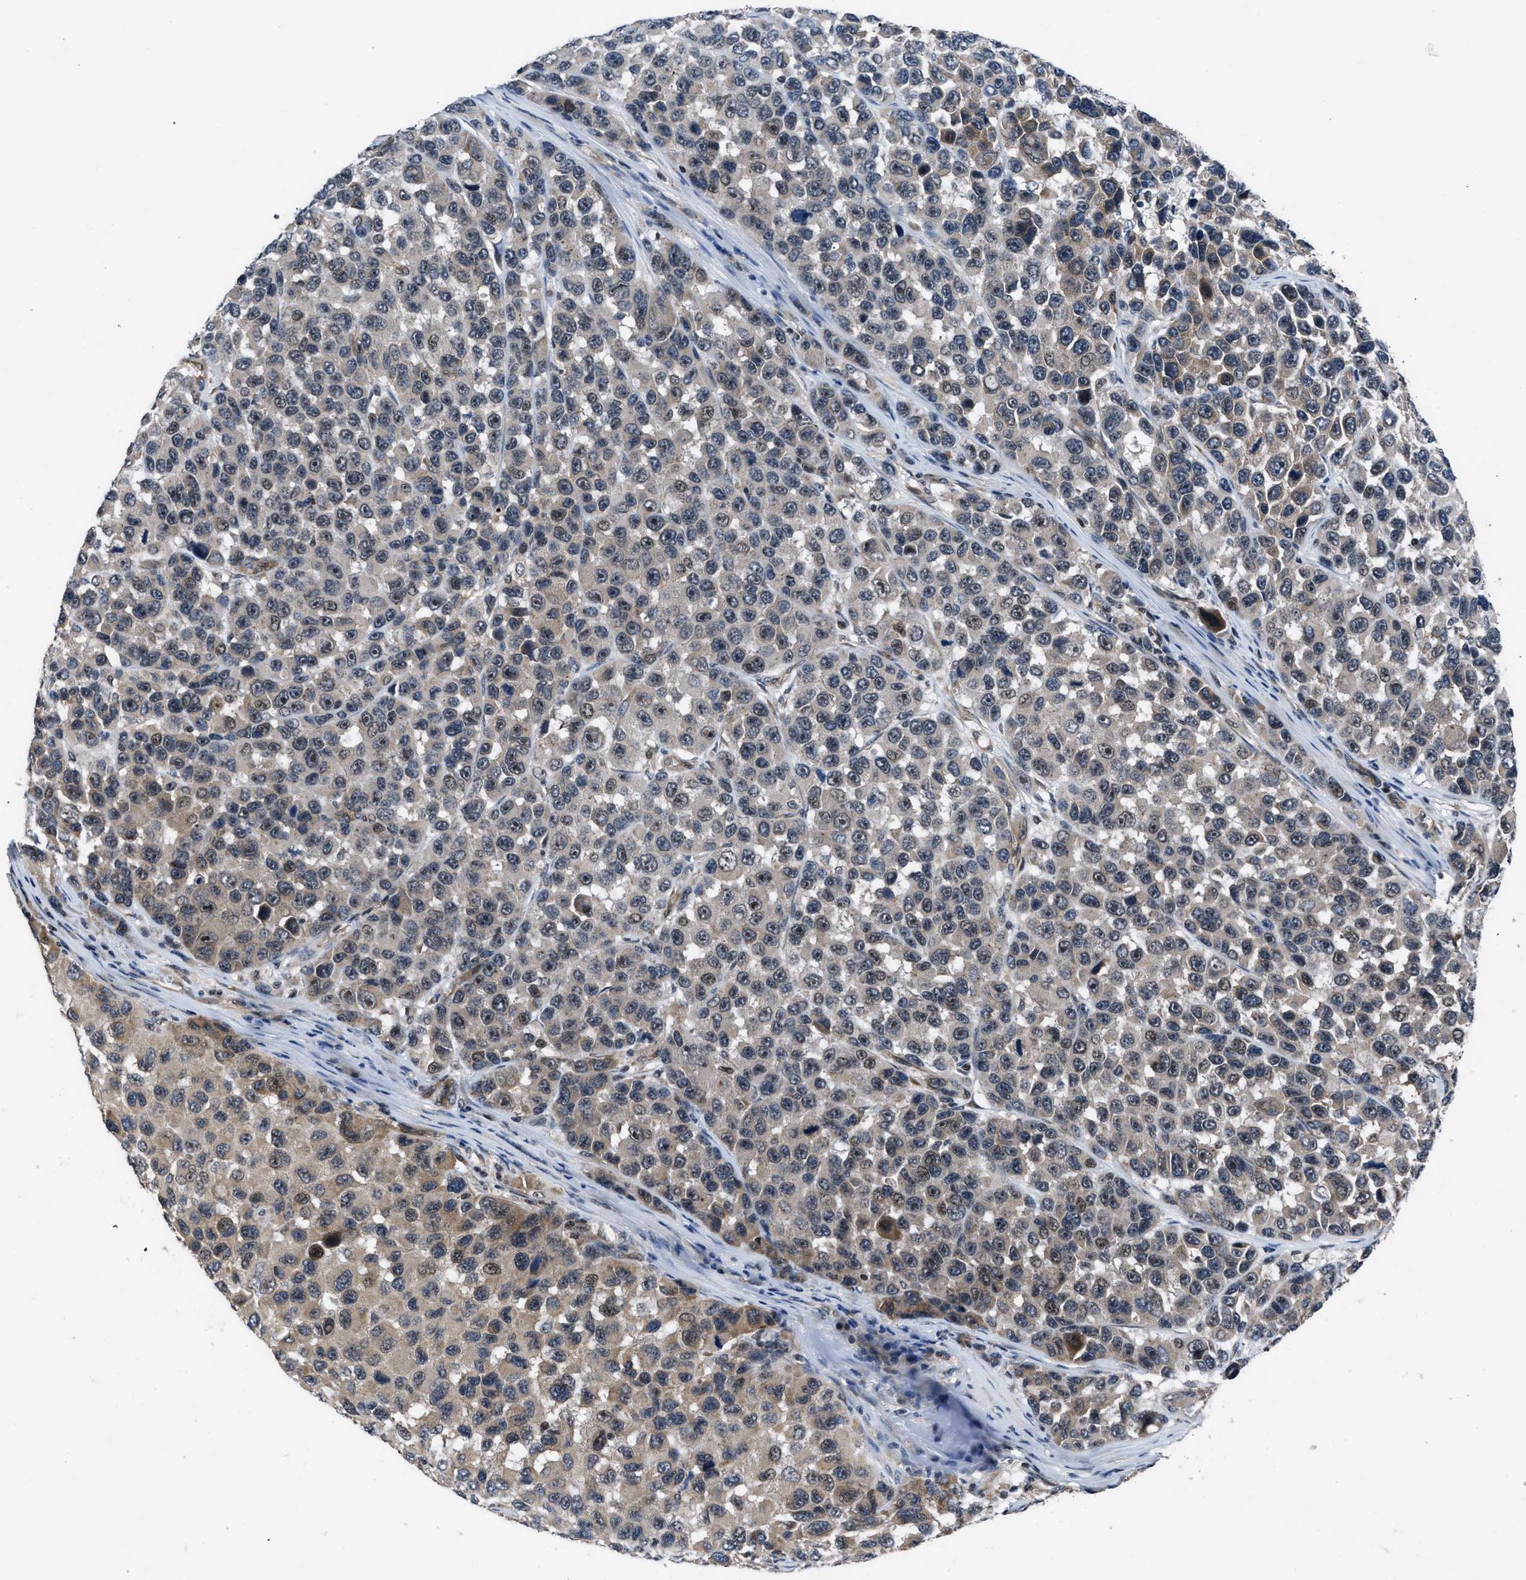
{"staining": {"intensity": "weak", "quantity": "25%-75%", "location": "cytoplasmic/membranous"}, "tissue": "melanoma", "cell_type": "Tumor cells", "image_type": "cancer", "snomed": [{"axis": "morphology", "description": "Malignant melanoma, NOS"}, {"axis": "topography", "description": "Skin"}], "caption": "Immunohistochemical staining of human malignant melanoma exhibits low levels of weak cytoplasmic/membranous expression in about 25%-75% of tumor cells.", "gene": "DNAJC14", "patient": {"sex": "male", "age": 53}}